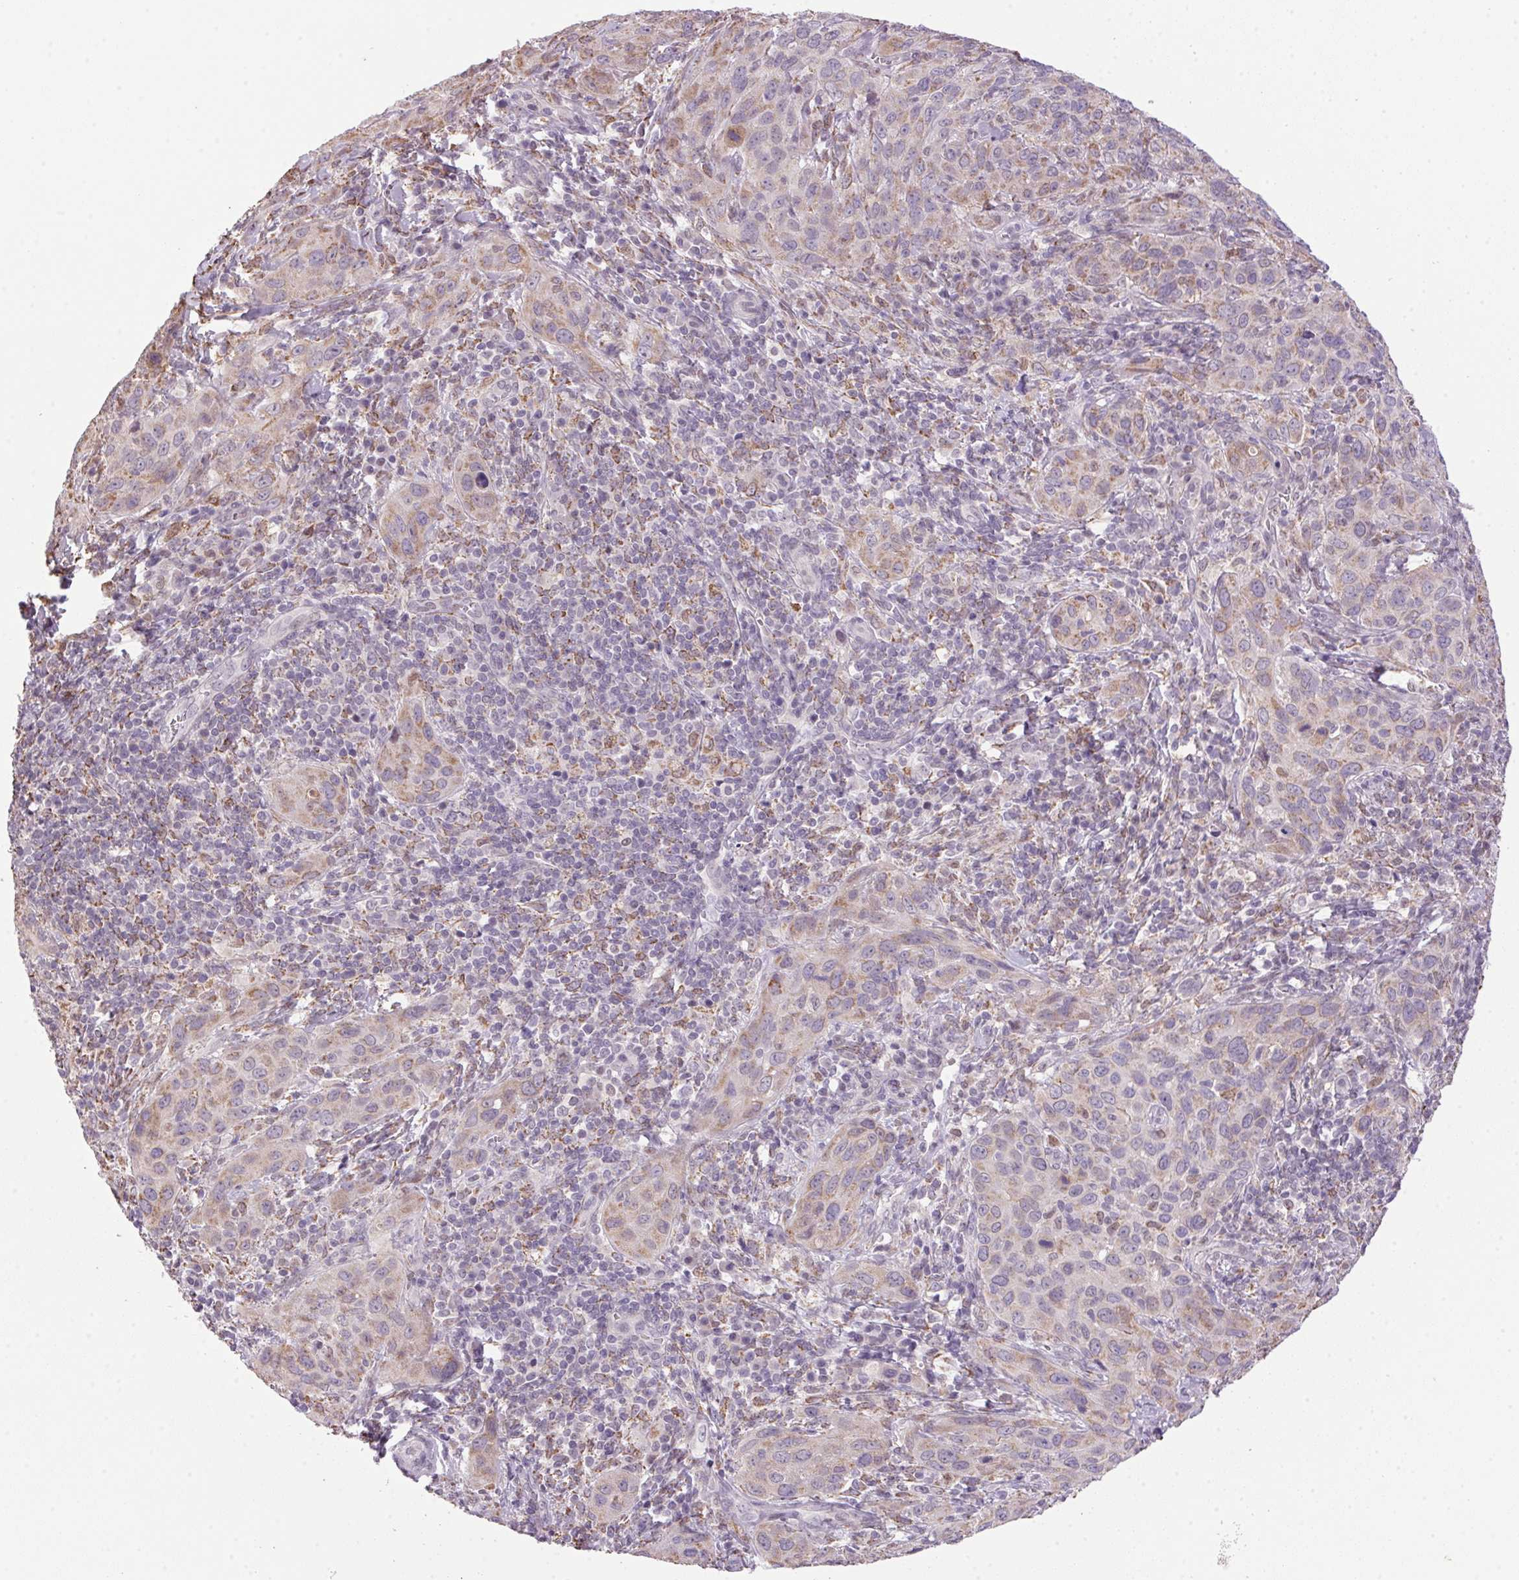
{"staining": {"intensity": "weak", "quantity": "25%-75%", "location": "cytoplasmic/membranous"}, "tissue": "cervical cancer", "cell_type": "Tumor cells", "image_type": "cancer", "snomed": [{"axis": "morphology", "description": "Normal tissue, NOS"}, {"axis": "morphology", "description": "Squamous cell carcinoma, NOS"}, {"axis": "topography", "description": "Cervix"}], "caption": "Immunohistochemistry (IHC) photomicrograph of cervical cancer stained for a protein (brown), which demonstrates low levels of weak cytoplasmic/membranous staining in approximately 25%-75% of tumor cells.", "gene": "AKR1E2", "patient": {"sex": "female", "age": 51}}